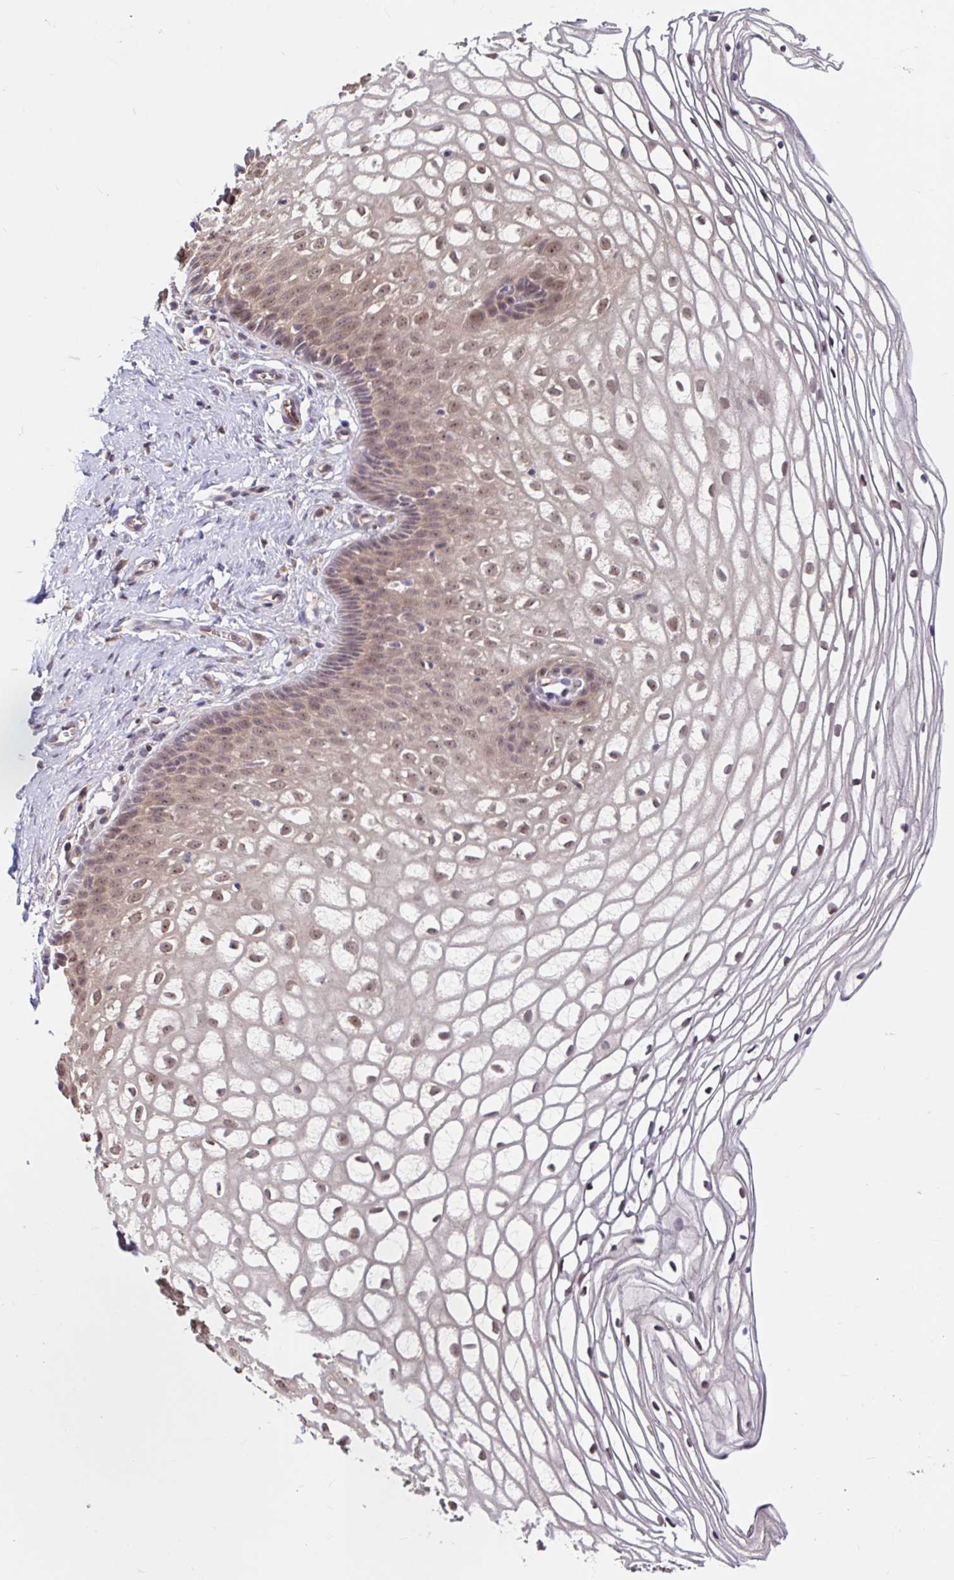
{"staining": {"intensity": "weak", "quantity": ">75%", "location": "cytoplasmic/membranous,nuclear"}, "tissue": "cervix", "cell_type": "Glandular cells", "image_type": "normal", "snomed": [{"axis": "morphology", "description": "Normal tissue, NOS"}, {"axis": "topography", "description": "Cervix"}], "caption": "DAB immunohistochemical staining of normal cervix demonstrates weak cytoplasmic/membranous,nuclear protein staining in approximately >75% of glandular cells.", "gene": "STYXL1", "patient": {"sex": "female", "age": 36}}